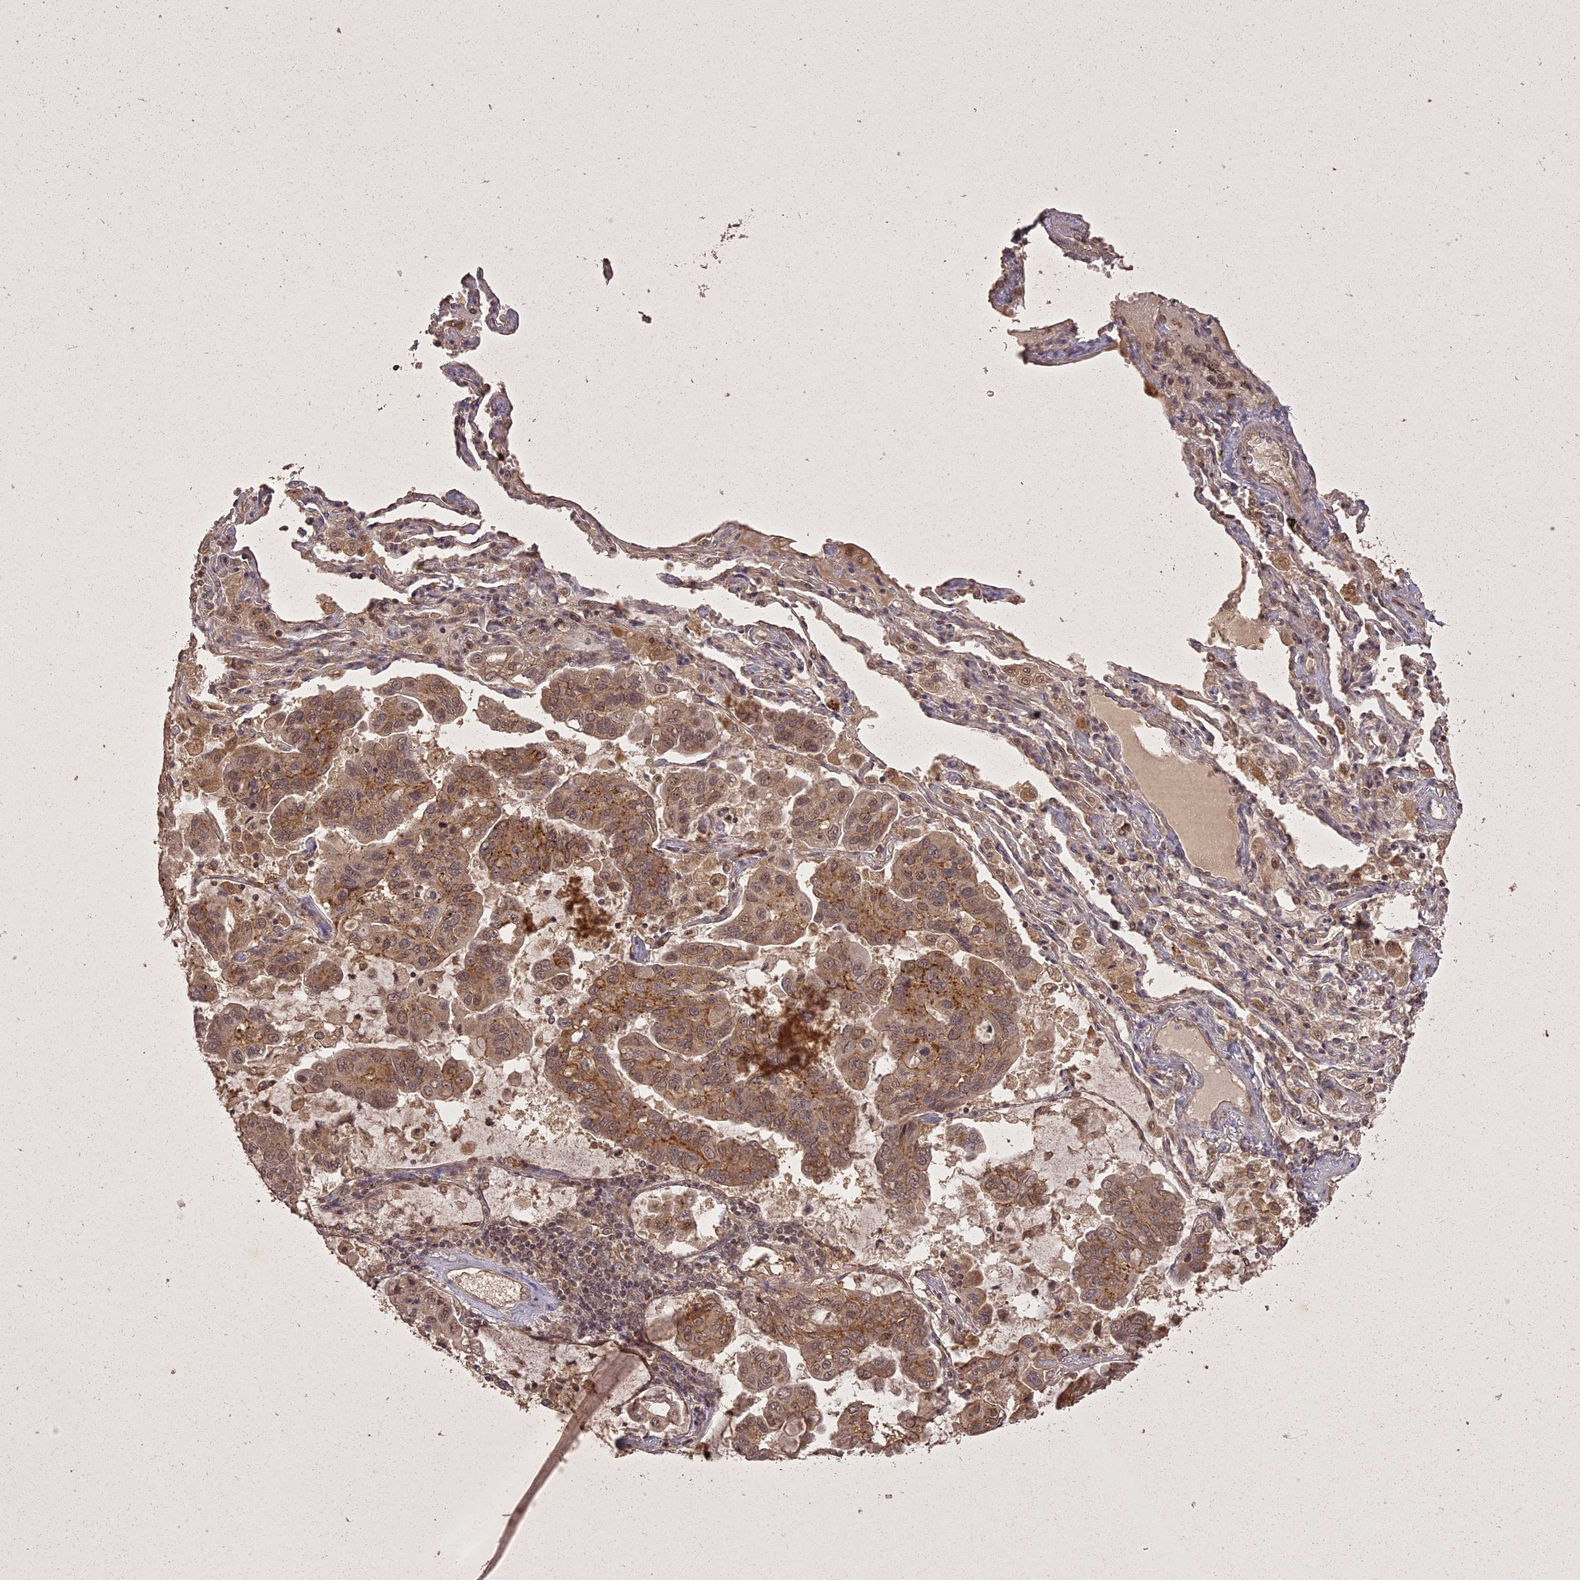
{"staining": {"intensity": "moderate", "quantity": "25%-75%", "location": "cytoplasmic/membranous"}, "tissue": "lung cancer", "cell_type": "Tumor cells", "image_type": "cancer", "snomed": [{"axis": "morphology", "description": "Adenocarcinoma, NOS"}, {"axis": "topography", "description": "Lung"}], "caption": "The photomicrograph reveals a brown stain indicating the presence of a protein in the cytoplasmic/membranous of tumor cells in adenocarcinoma (lung).", "gene": "ING5", "patient": {"sex": "male", "age": 64}}